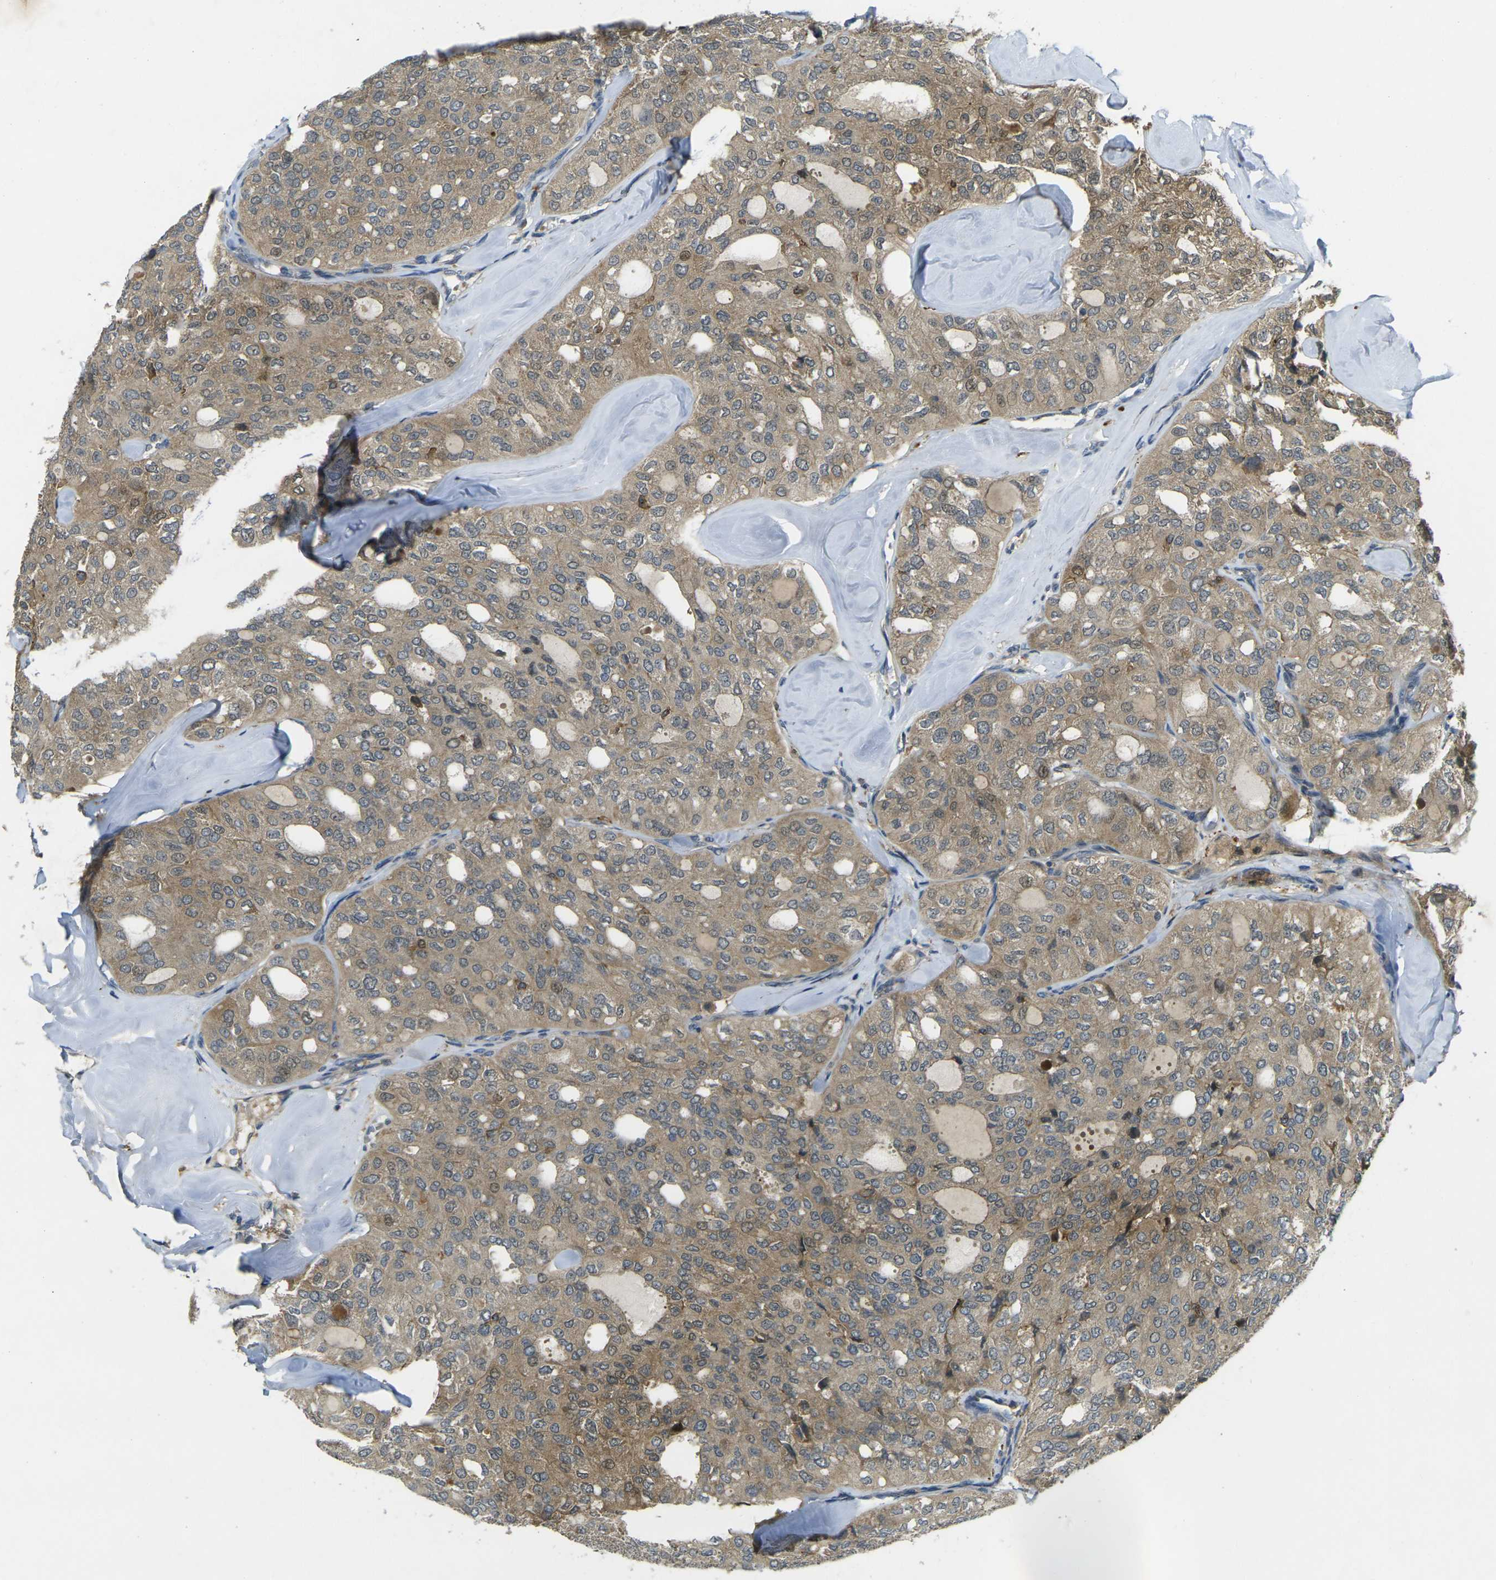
{"staining": {"intensity": "weak", "quantity": ">75%", "location": "cytoplasmic/membranous"}, "tissue": "thyroid cancer", "cell_type": "Tumor cells", "image_type": "cancer", "snomed": [{"axis": "morphology", "description": "Follicular adenoma carcinoma, NOS"}, {"axis": "topography", "description": "Thyroid gland"}], "caption": "IHC of thyroid follicular adenoma carcinoma shows low levels of weak cytoplasmic/membranous expression in approximately >75% of tumor cells. The staining is performed using DAB (3,3'-diaminobenzidine) brown chromogen to label protein expression. The nuclei are counter-stained blue using hematoxylin.", "gene": "PIGL", "patient": {"sex": "male", "age": 75}}